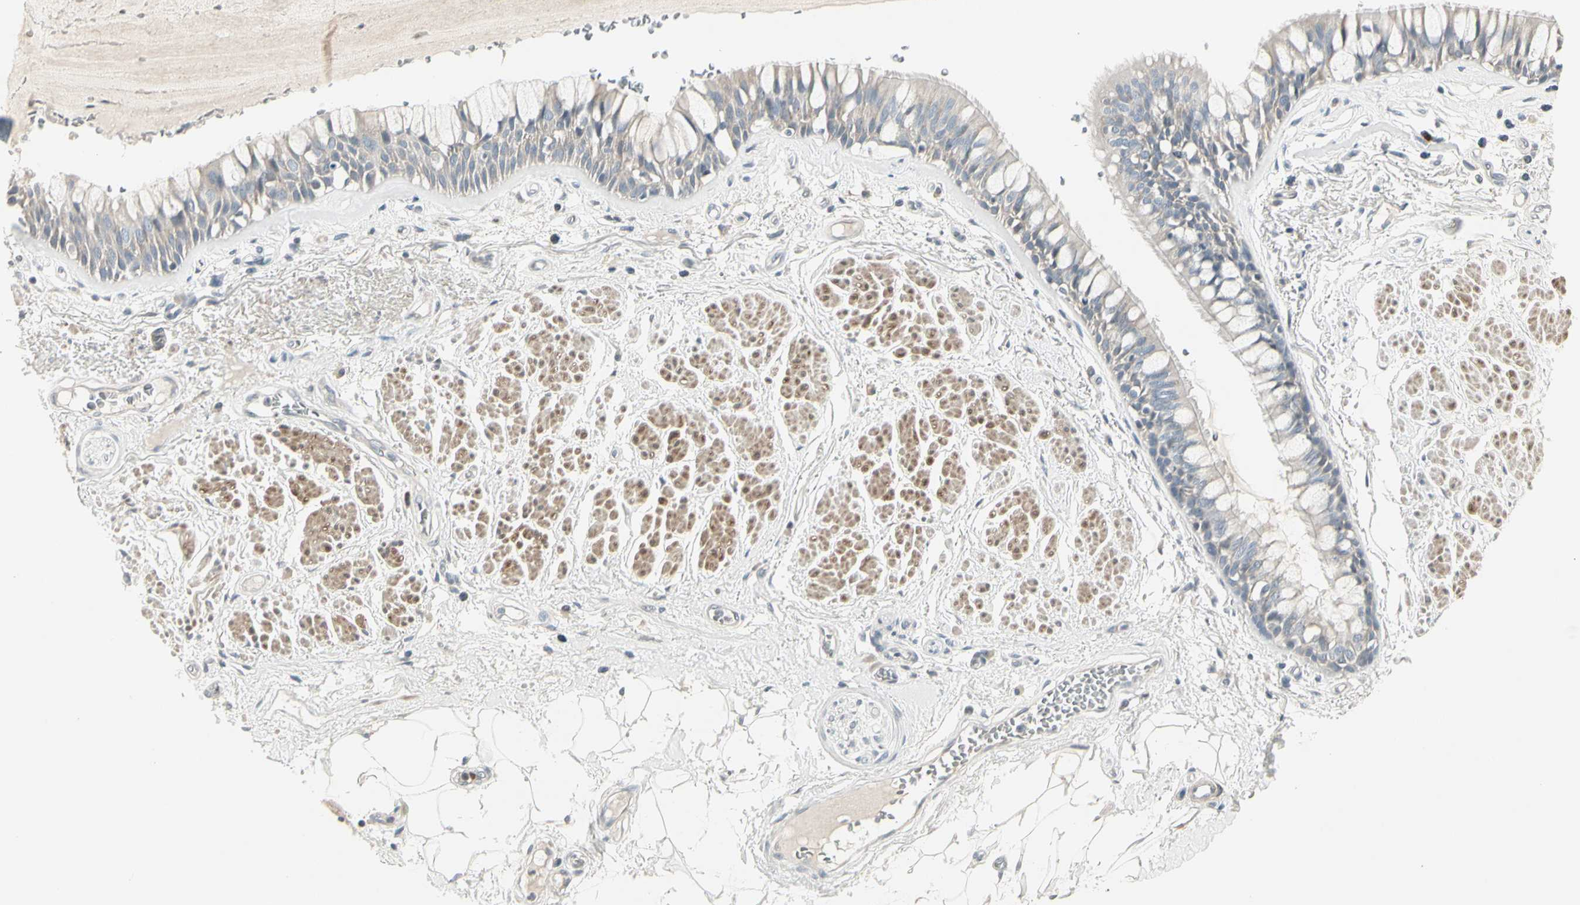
{"staining": {"intensity": "weak", "quantity": "25%-75%", "location": "cytoplasmic/membranous"}, "tissue": "bronchus", "cell_type": "Respiratory epithelial cells", "image_type": "normal", "snomed": [{"axis": "morphology", "description": "Normal tissue, NOS"}, {"axis": "topography", "description": "Bronchus"}], "caption": "High-magnification brightfield microscopy of benign bronchus stained with DAB (3,3'-diaminobenzidine) (brown) and counterstained with hematoxylin (blue). respiratory epithelial cells exhibit weak cytoplasmic/membranous expression is present in about25%-75% of cells.", "gene": "DMPK", "patient": {"sex": "male", "age": 66}}